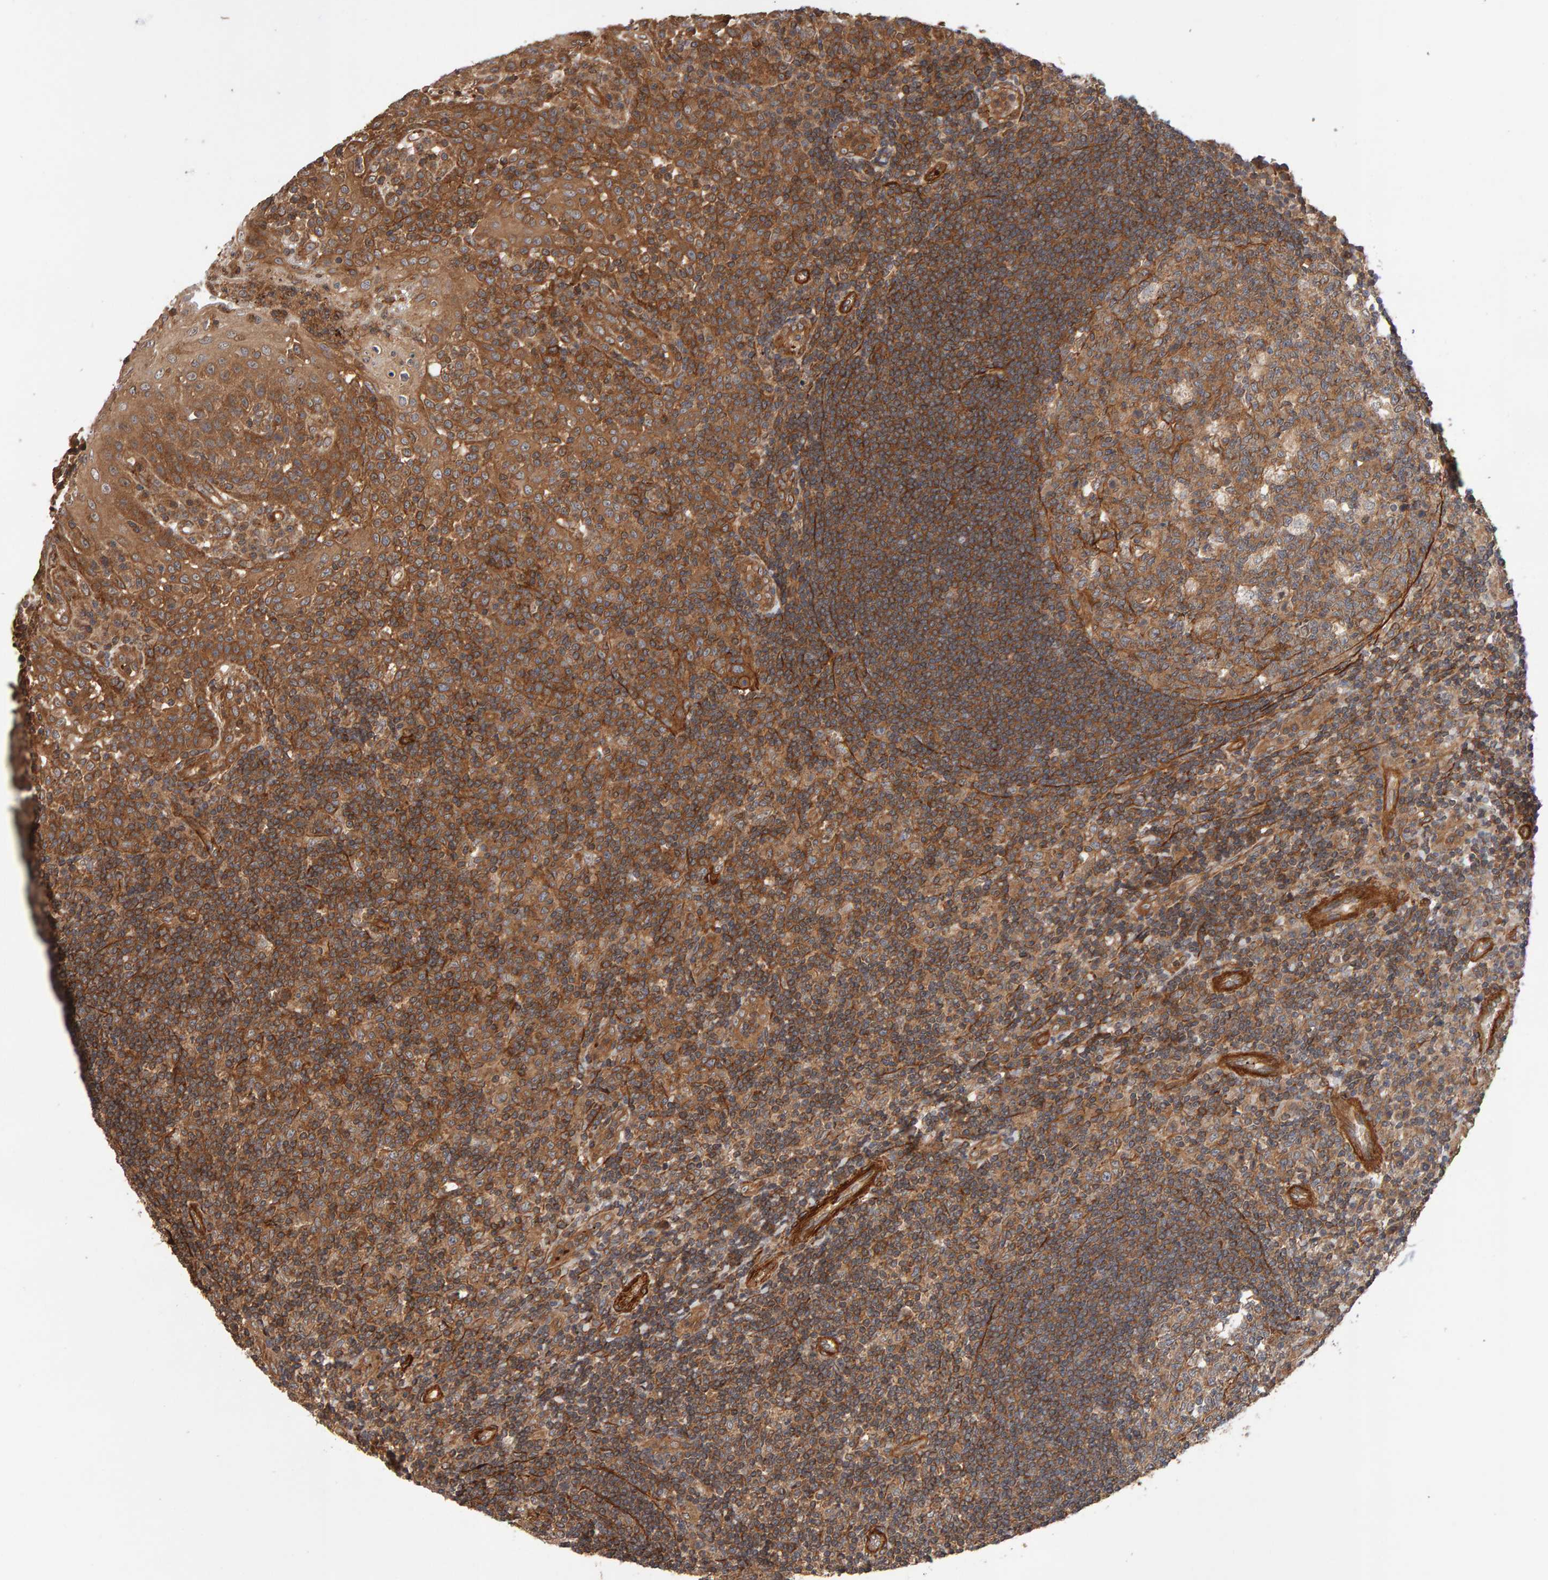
{"staining": {"intensity": "moderate", "quantity": ">75%", "location": "cytoplasmic/membranous"}, "tissue": "tonsil", "cell_type": "Germinal center cells", "image_type": "normal", "snomed": [{"axis": "morphology", "description": "Normal tissue, NOS"}, {"axis": "topography", "description": "Tonsil"}], "caption": "Protein staining reveals moderate cytoplasmic/membranous staining in about >75% of germinal center cells in normal tonsil.", "gene": "SYNRG", "patient": {"sex": "female", "age": 40}}